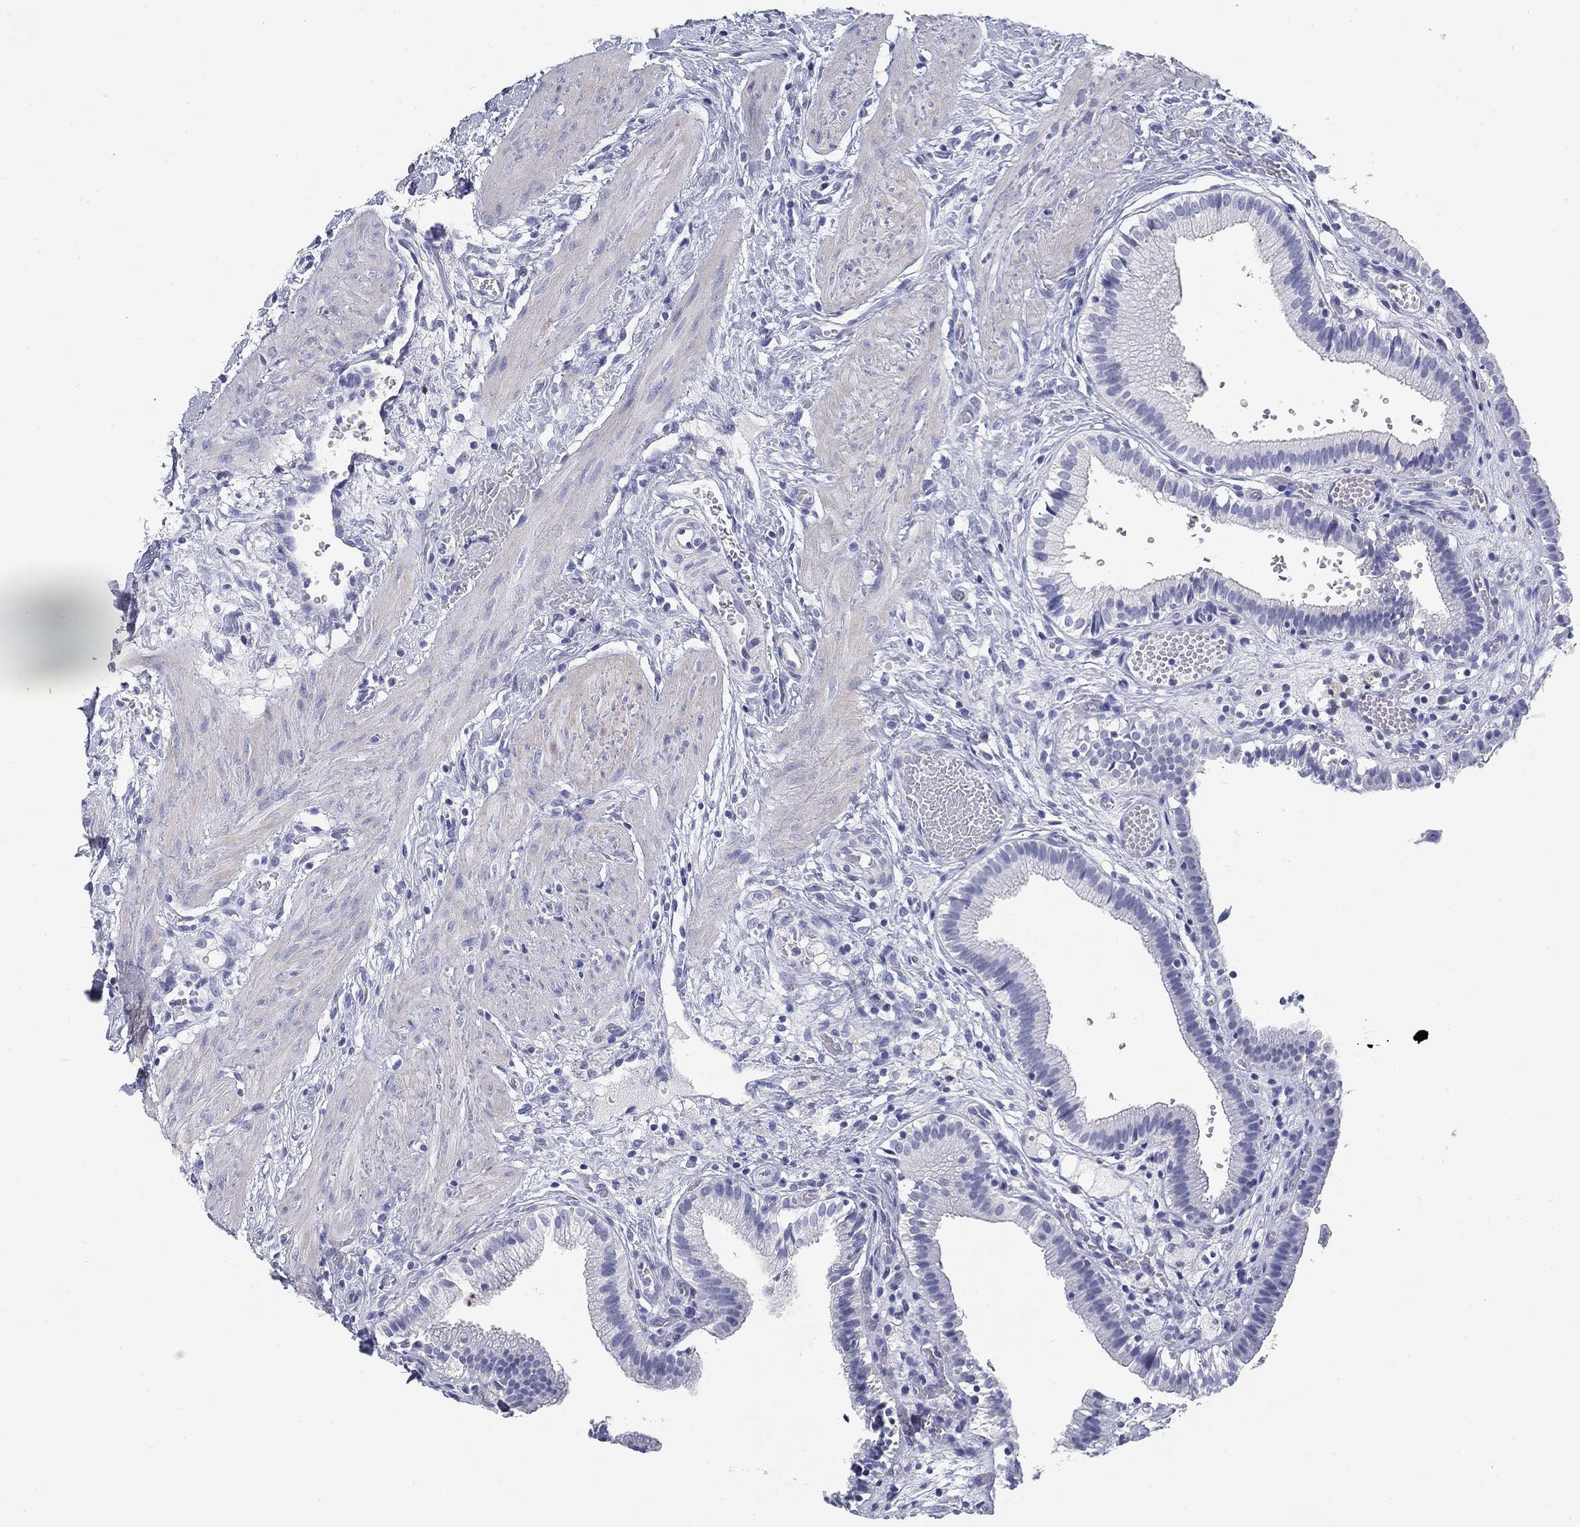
{"staining": {"intensity": "negative", "quantity": "none", "location": "none"}, "tissue": "gallbladder", "cell_type": "Glandular cells", "image_type": "normal", "snomed": [{"axis": "morphology", "description": "Normal tissue, NOS"}, {"axis": "topography", "description": "Gallbladder"}], "caption": "IHC micrograph of normal gallbladder stained for a protein (brown), which exhibits no expression in glandular cells. Nuclei are stained in blue.", "gene": "CD79B", "patient": {"sex": "female", "age": 24}}